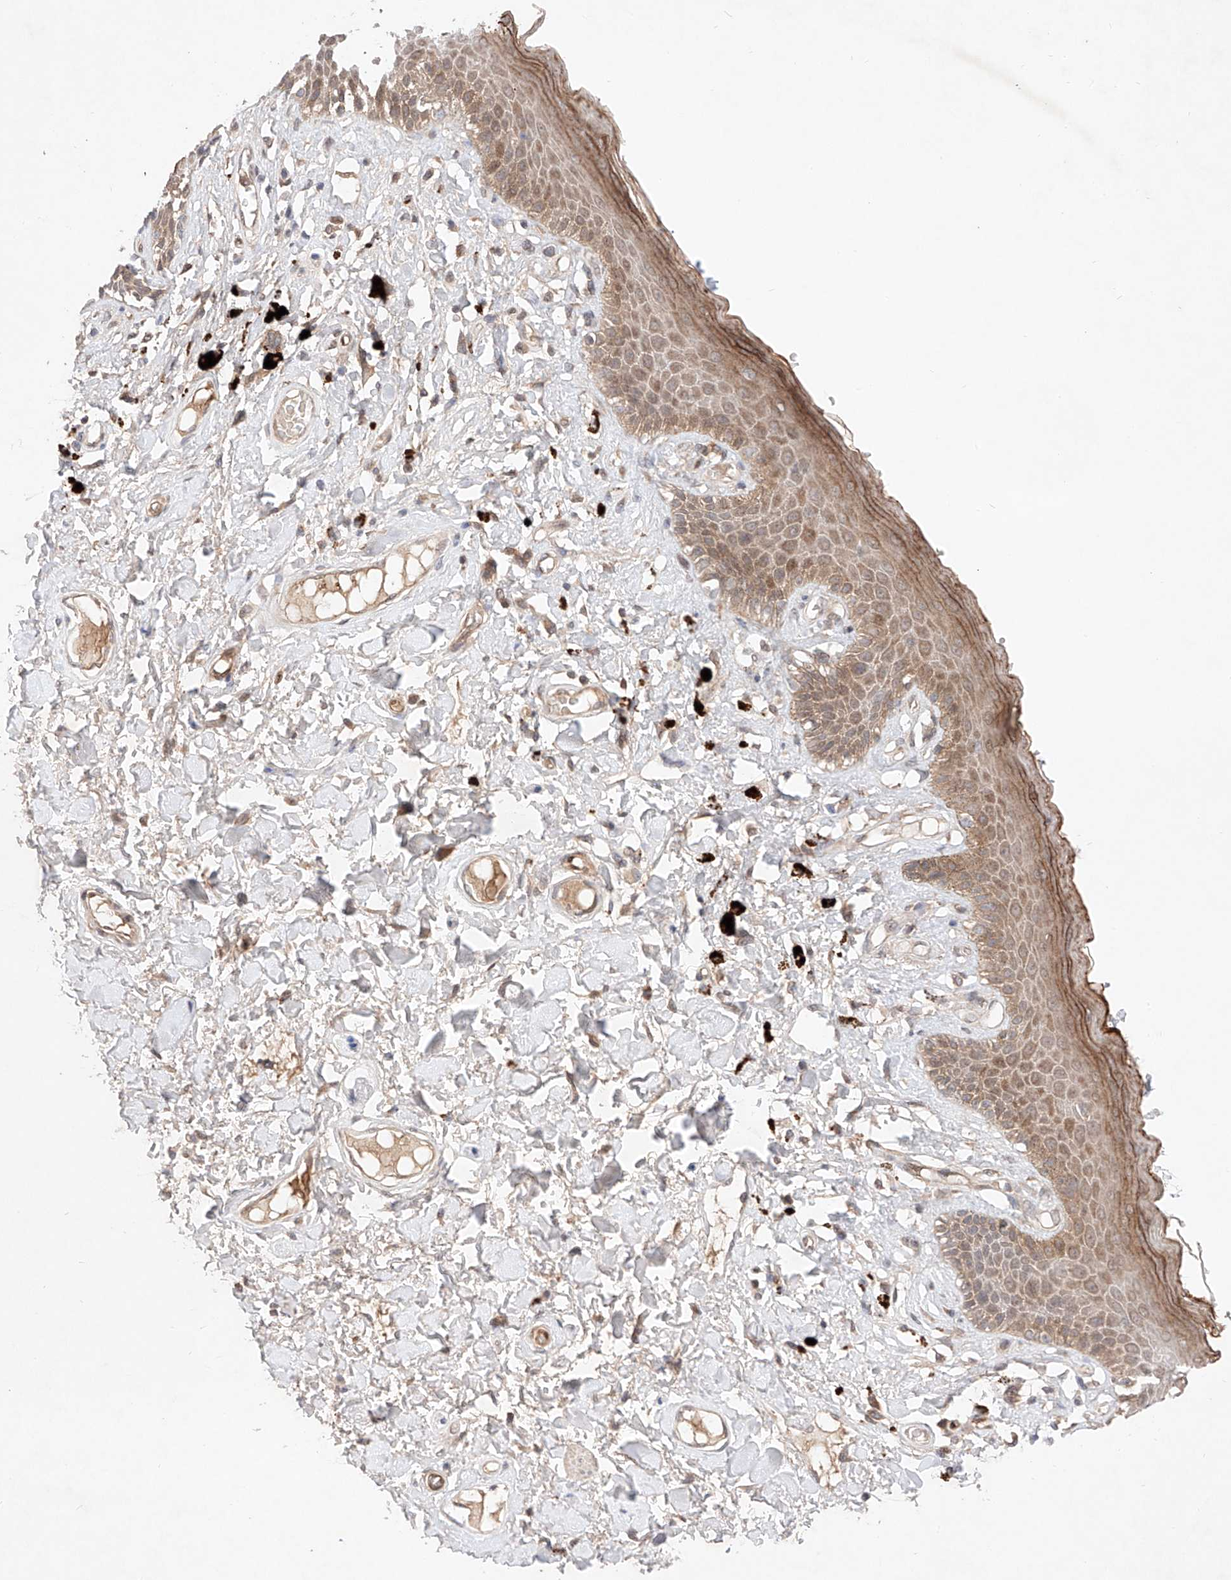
{"staining": {"intensity": "moderate", "quantity": ">75%", "location": "cytoplasmic/membranous"}, "tissue": "skin", "cell_type": "Epidermal cells", "image_type": "normal", "snomed": [{"axis": "morphology", "description": "Normal tissue, NOS"}, {"axis": "topography", "description": "Anal"}], "caption": "Brown immunohistochemical staining in normal skin demonstrates moderate cytoplasmic/membranous staining in approximately >75% of epidermal cells.", "gene": "ZNF124", "patient": {"sex": "female", "age": 78}}